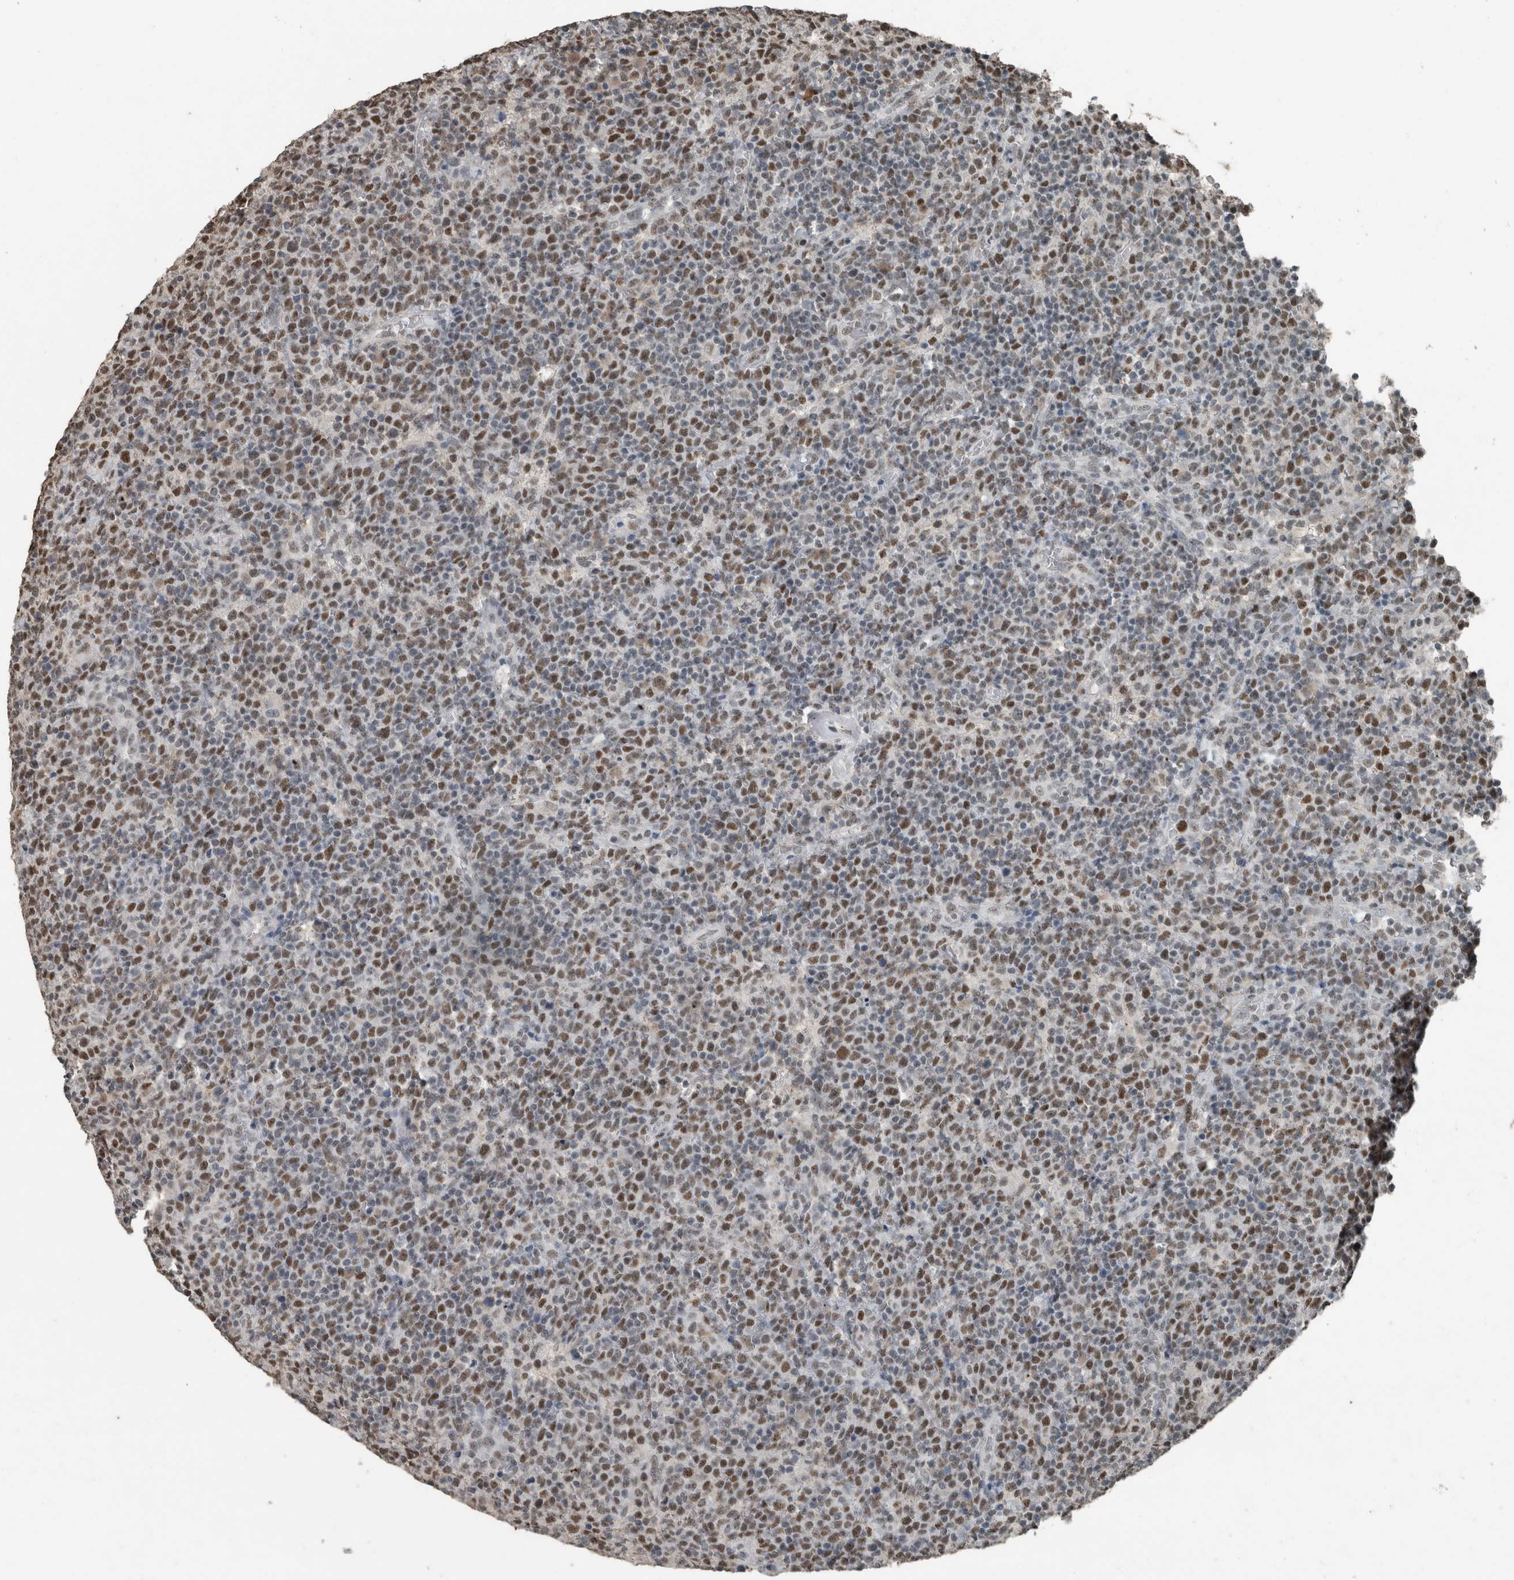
{"staining": {"intensity": "moderate", "quantity": ">75%", "location": "nuclear"}, "tissue": "lymphoma", "cell_type": "Tumor cells", "image_type": "cancer", "snomed": [{"axis": "morphology", "description": "Malignant lymphoma, non-Hodgkin's type, High grade"}, {"axis": "topography", "description": "Lymph node"}], "caption": "This is an image of immunohistochemistry (IHC) staining of lymphoma, which shows moderate expression in the nuclear of tumor cells.", "gene": "ZNF24", "patient": {"sex": "male", "age": 61}}